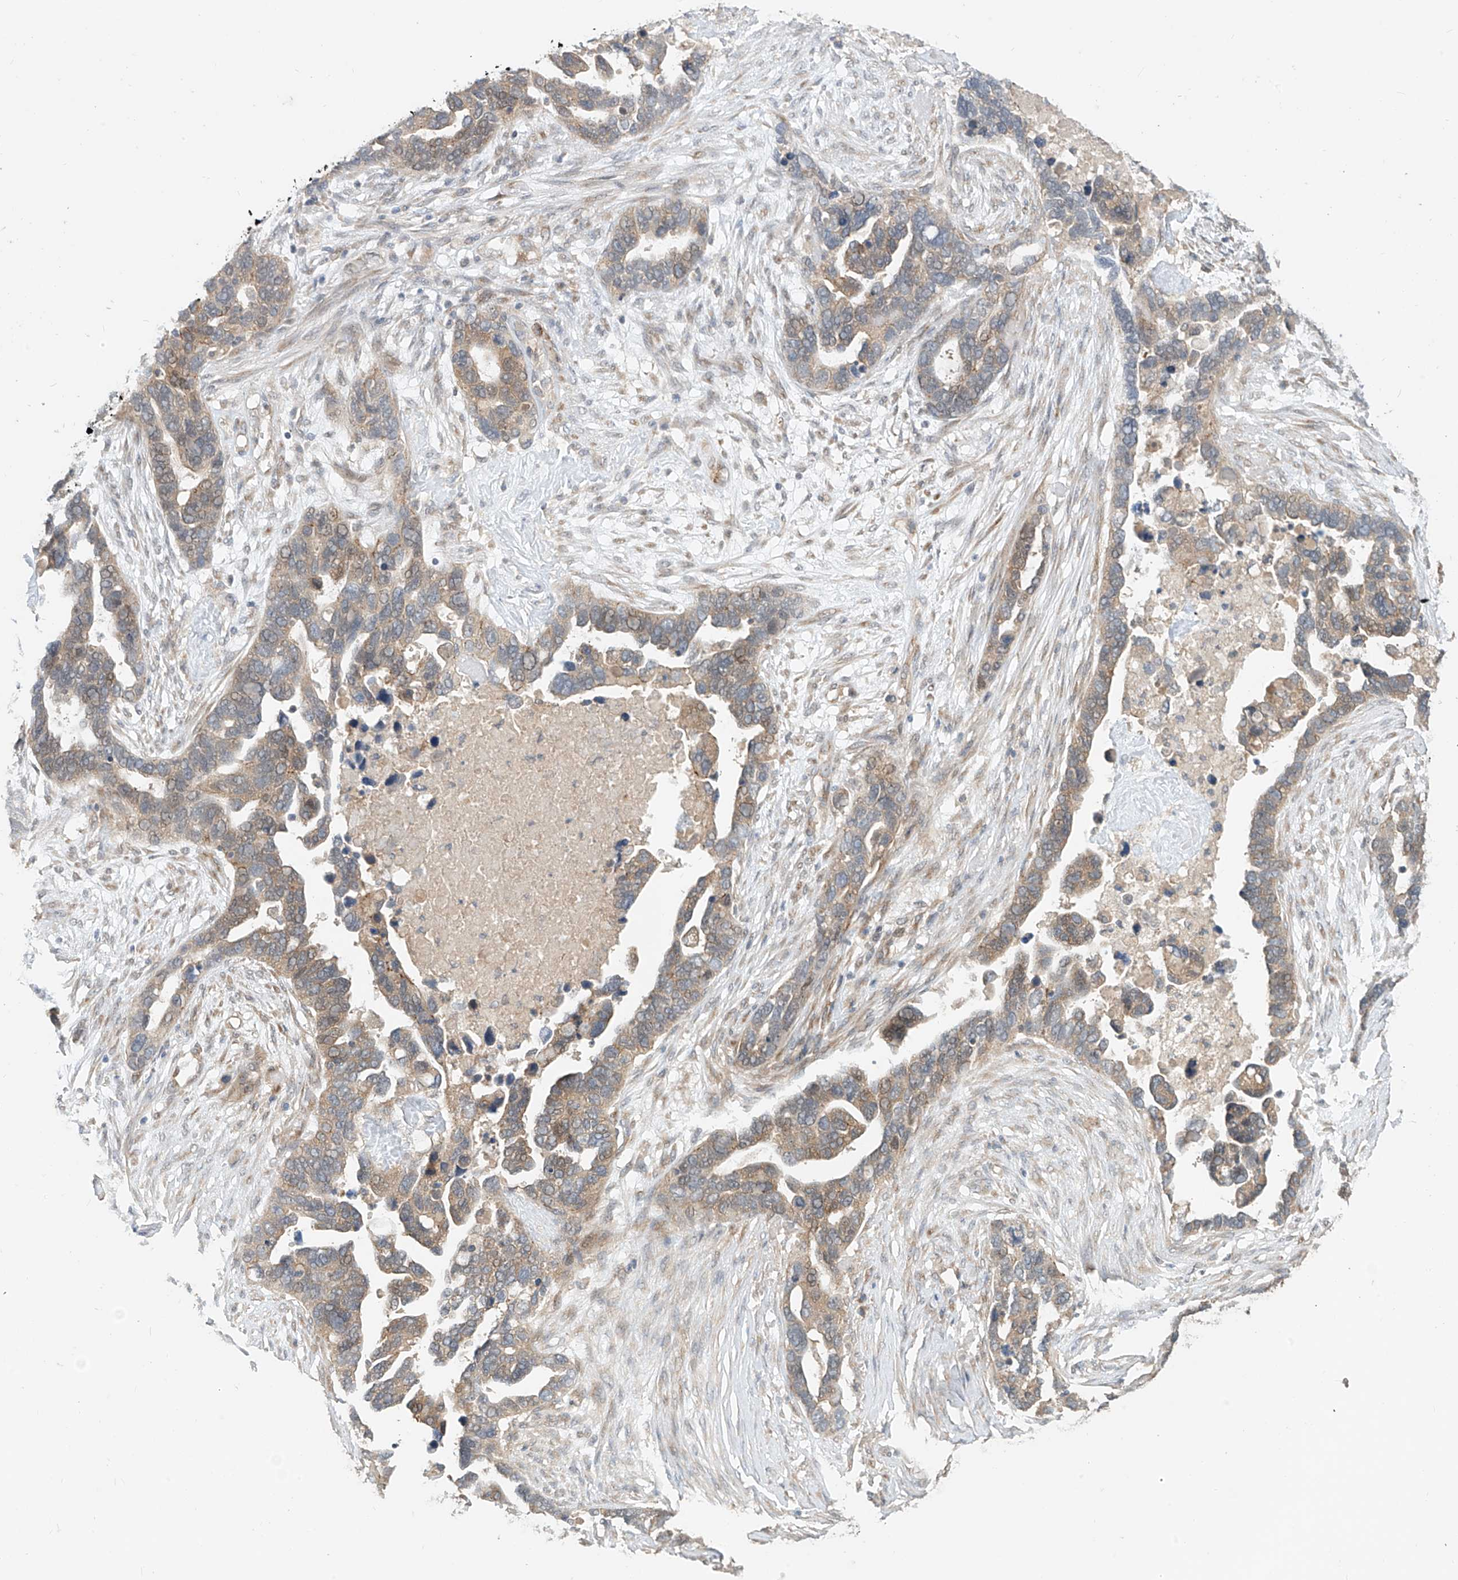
{"staining": {"intensity": "weak", "quantity": ">75%", "location": "cytoplasmic/membranous"}, "tissue": "ovarian cancer", "cell_type": "Tumor cells", "image_type": "cancer", "snomed": [{"axis": "morphology", "description": "Cystadenocarcinoma, serous, NOS"}, {"axis": "topography", "description": "Ovary"}], "caption": "Brown immunohistochemical staining in human ovarian serous cystadenocarcinoma shows weak cytoplasmic/membranous positivity in approximately >75% of tumor cells. (Brightfield microscopy of DAB IHC at high magnification).", "gene": "MTUS2", "patient": {"sex": "female", "age": 54}}